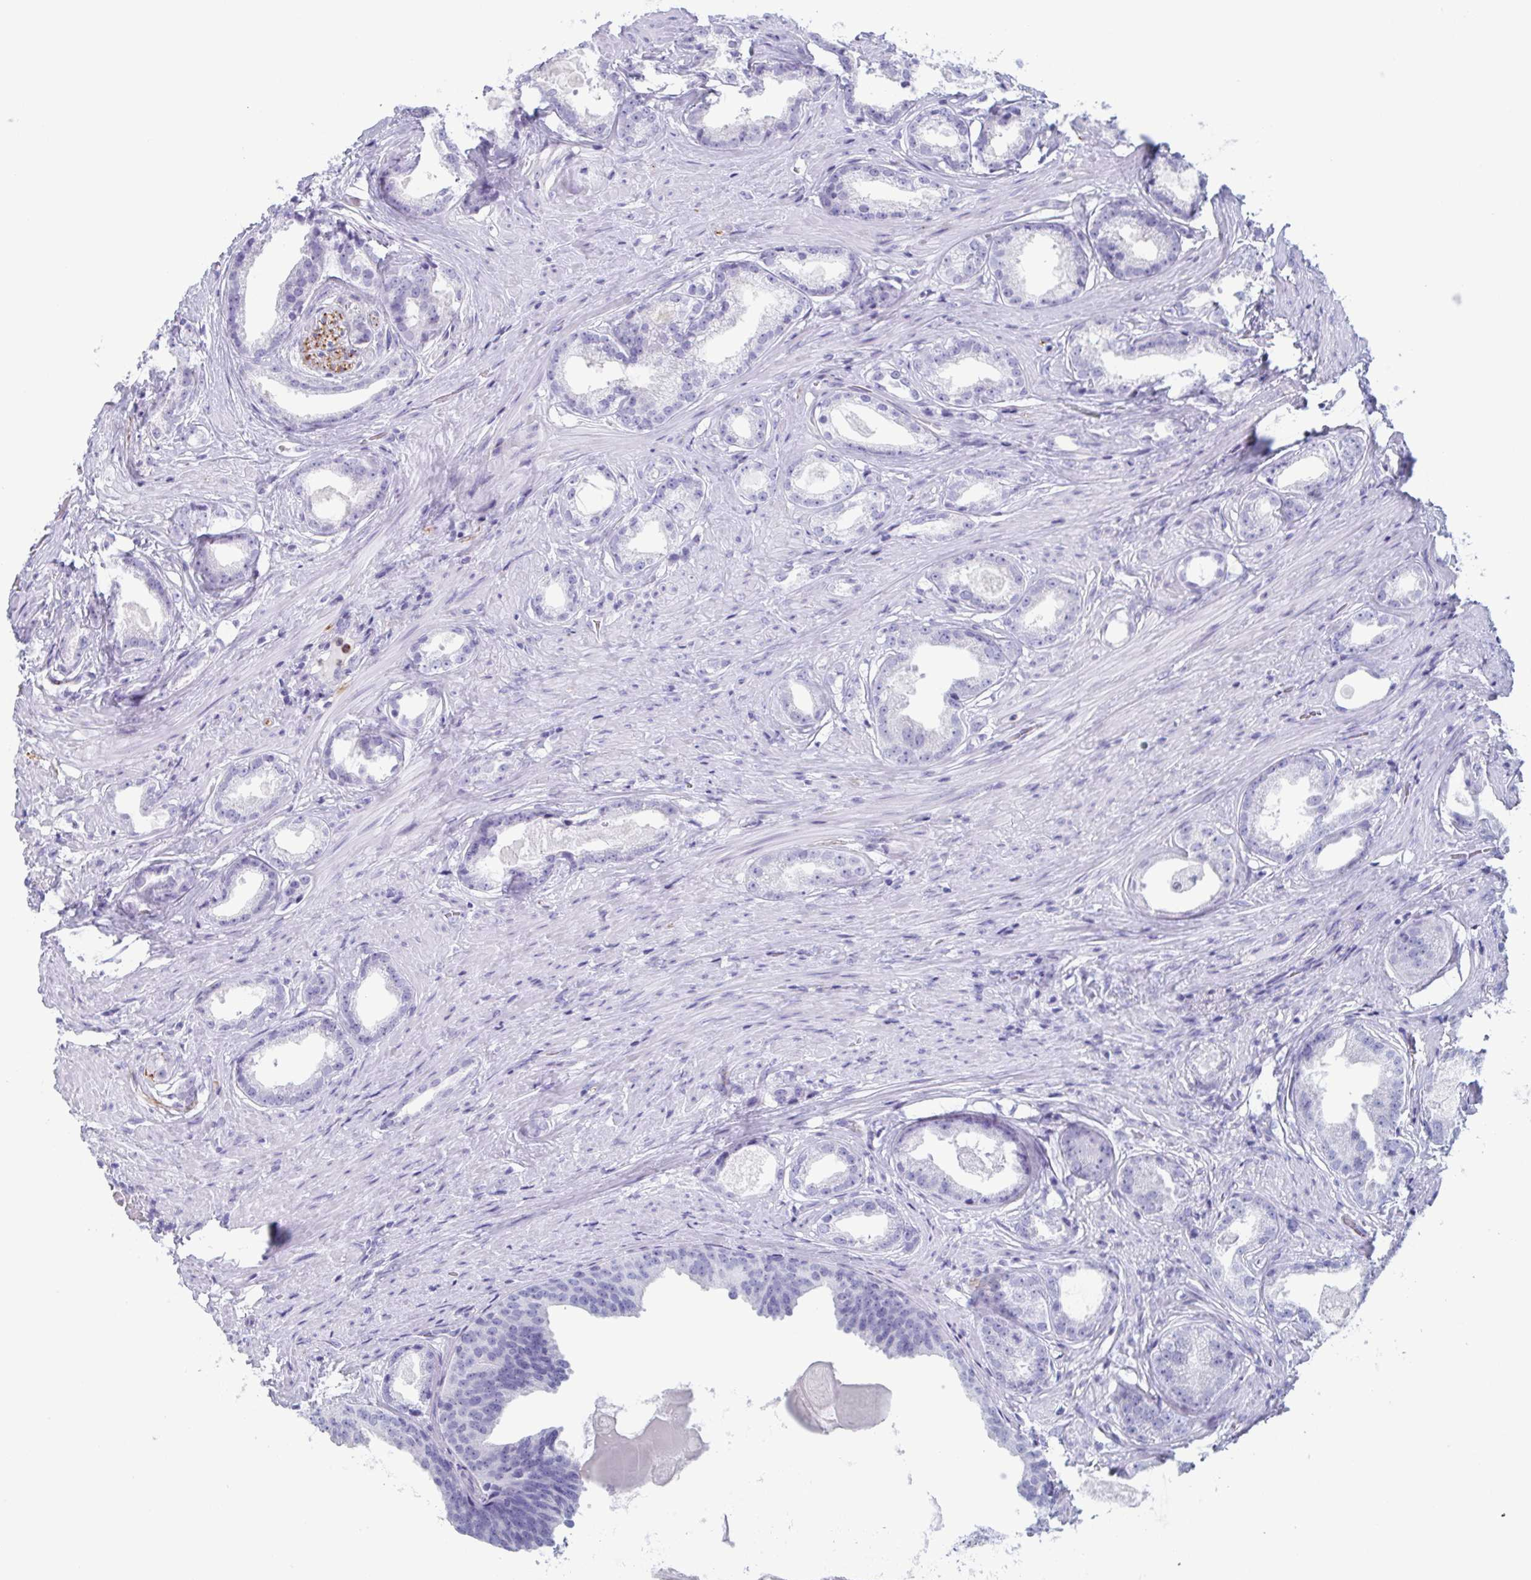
{"staining": {"intensity": "negative", "quantity": "none", "location": "none"}, "tissue": "prostate cancer", "cell_type": "Tumor cells", "image_type": "cancer", "snomed": [{"axis": "morphology", "description": "Adenocarcinoma, Low grade"}, {"axis": "topography", "description": "Prostate"}], "caption": "Immunohistochemistry (IHC) image of neoplastic tissue: prostate cancer stained with DAB (3,3'-diaminobenzidine) shows no significant protein expression in tumor cells.", "gene": "BPI", "patient": {"sex": "male", "age": 65}}